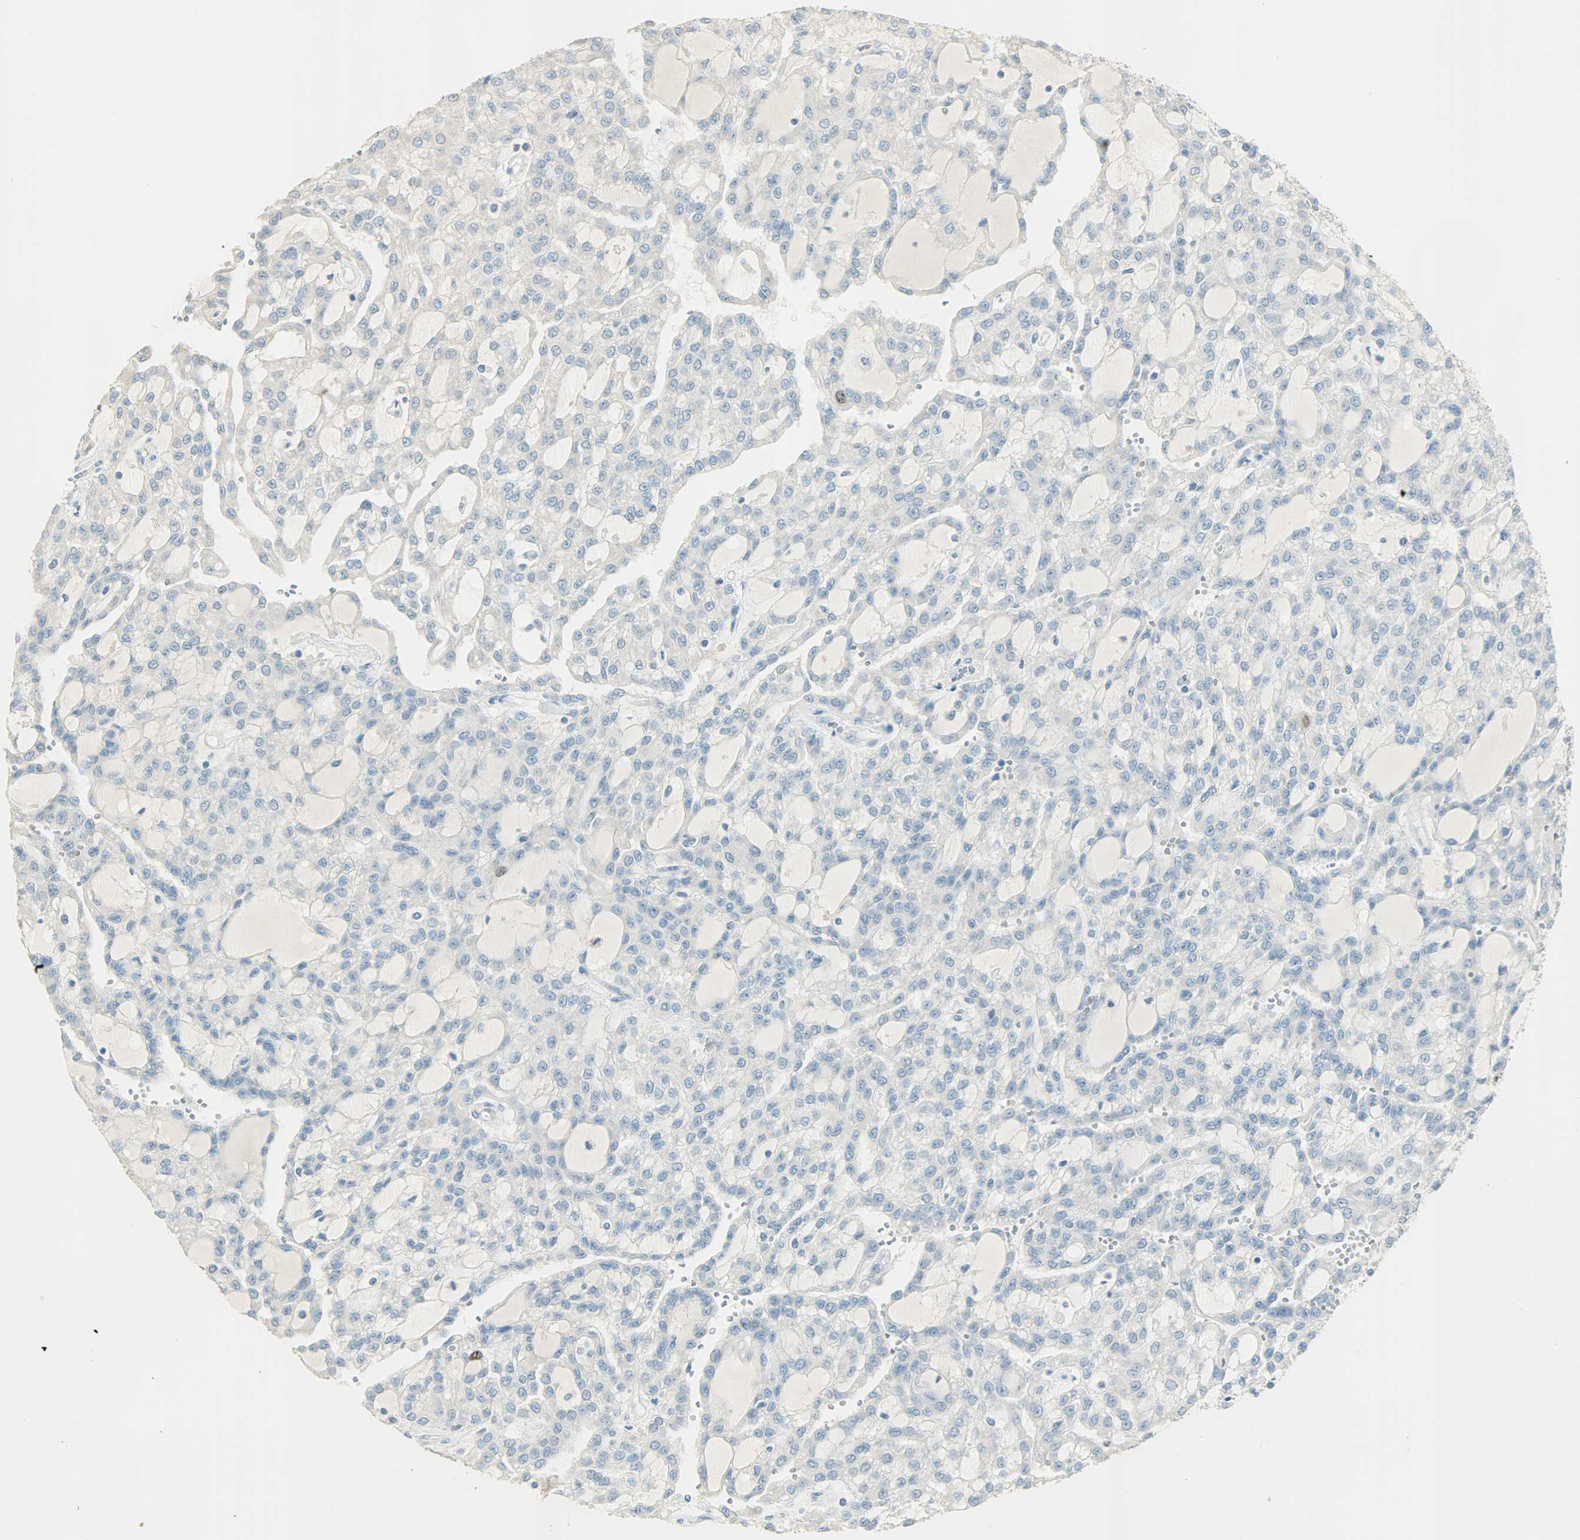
{"staining": {"intensity": "moderate", "quantity": "<25%", "location": "nuclear"}, "tissue": "renal cancer", "cell_type": "Tumor cells", "image_type": "cancer", "snomed": [{"axis": "morphology", "description": "Adenocarcinoma, NOS"}, {"axis": "topography", "description": "Kidney"}], "caption": "IHC histopathology image of neoplastic tissue: renal adenocarcinoma stained using immunohistochemistry (IHC) demonstrates low levels of moderate protein expression localized specifically in the nuclear of tumor cells, appearing as a nuclear brown color.", "gene": "TPX2", "patient": {"sex": "male", "age": 63}}